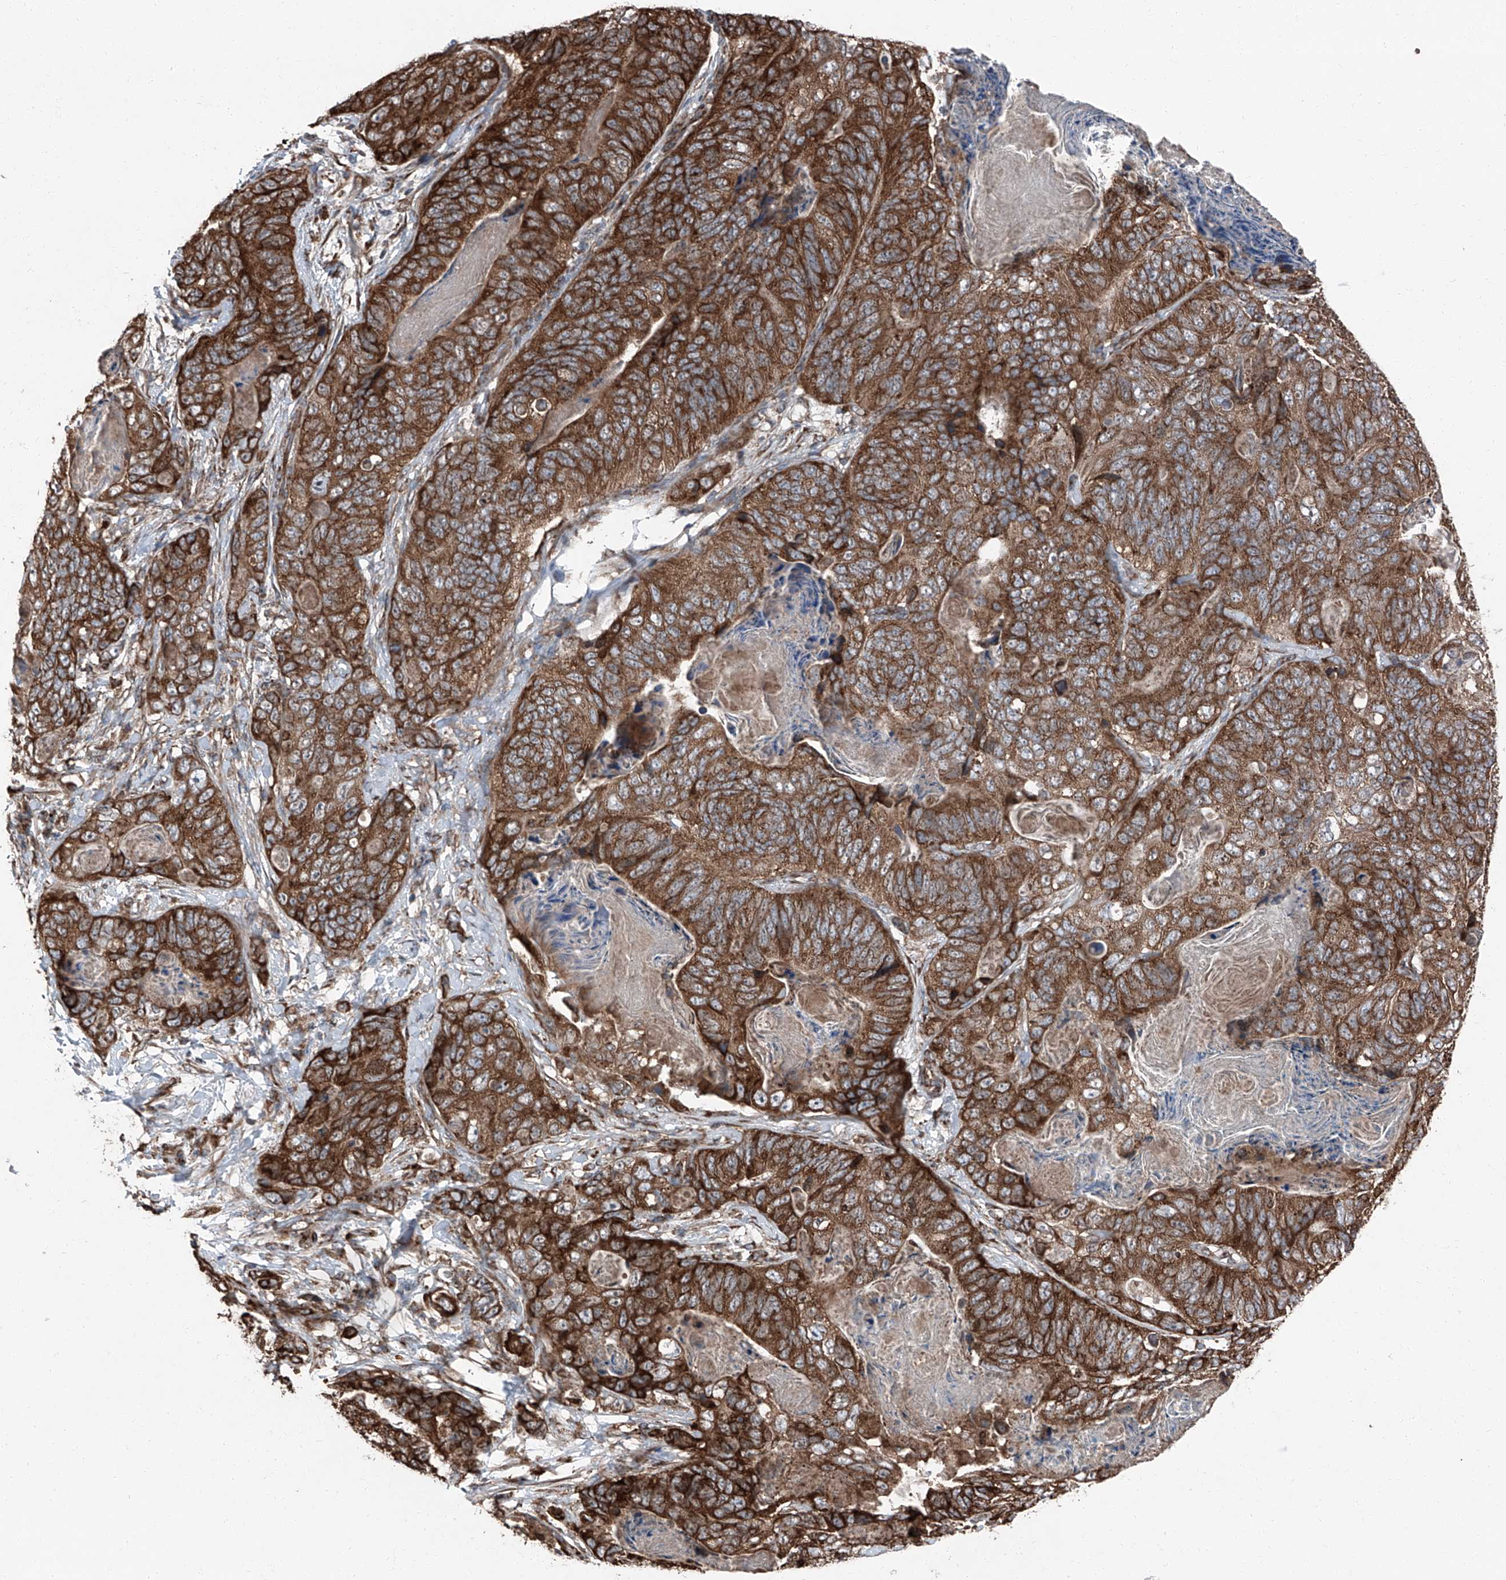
{"staining": {"intensity": "strong", "quantity": ">75%", "location": "cytoplasmic/membranous"}, "tissue": "stomach cancer", "cell_type": "Tumor cells", "image_type": "cancer", "snomed": [{"axis": "morphology", "description": "Normal tissue, NOS"}, {"axis": "morphology", "description": "Adenocarcinoma, NOS"}, {"axis": "topography", "description": "Stomach"}], "caption": "This is an image of IHC staining of stomach adenocarcinoma, which shows strong positivity in the cytoplasmic/membranous of tumor cells.", "gene": "LIMK1", "patient": {"sex": "female", "age": 89}}